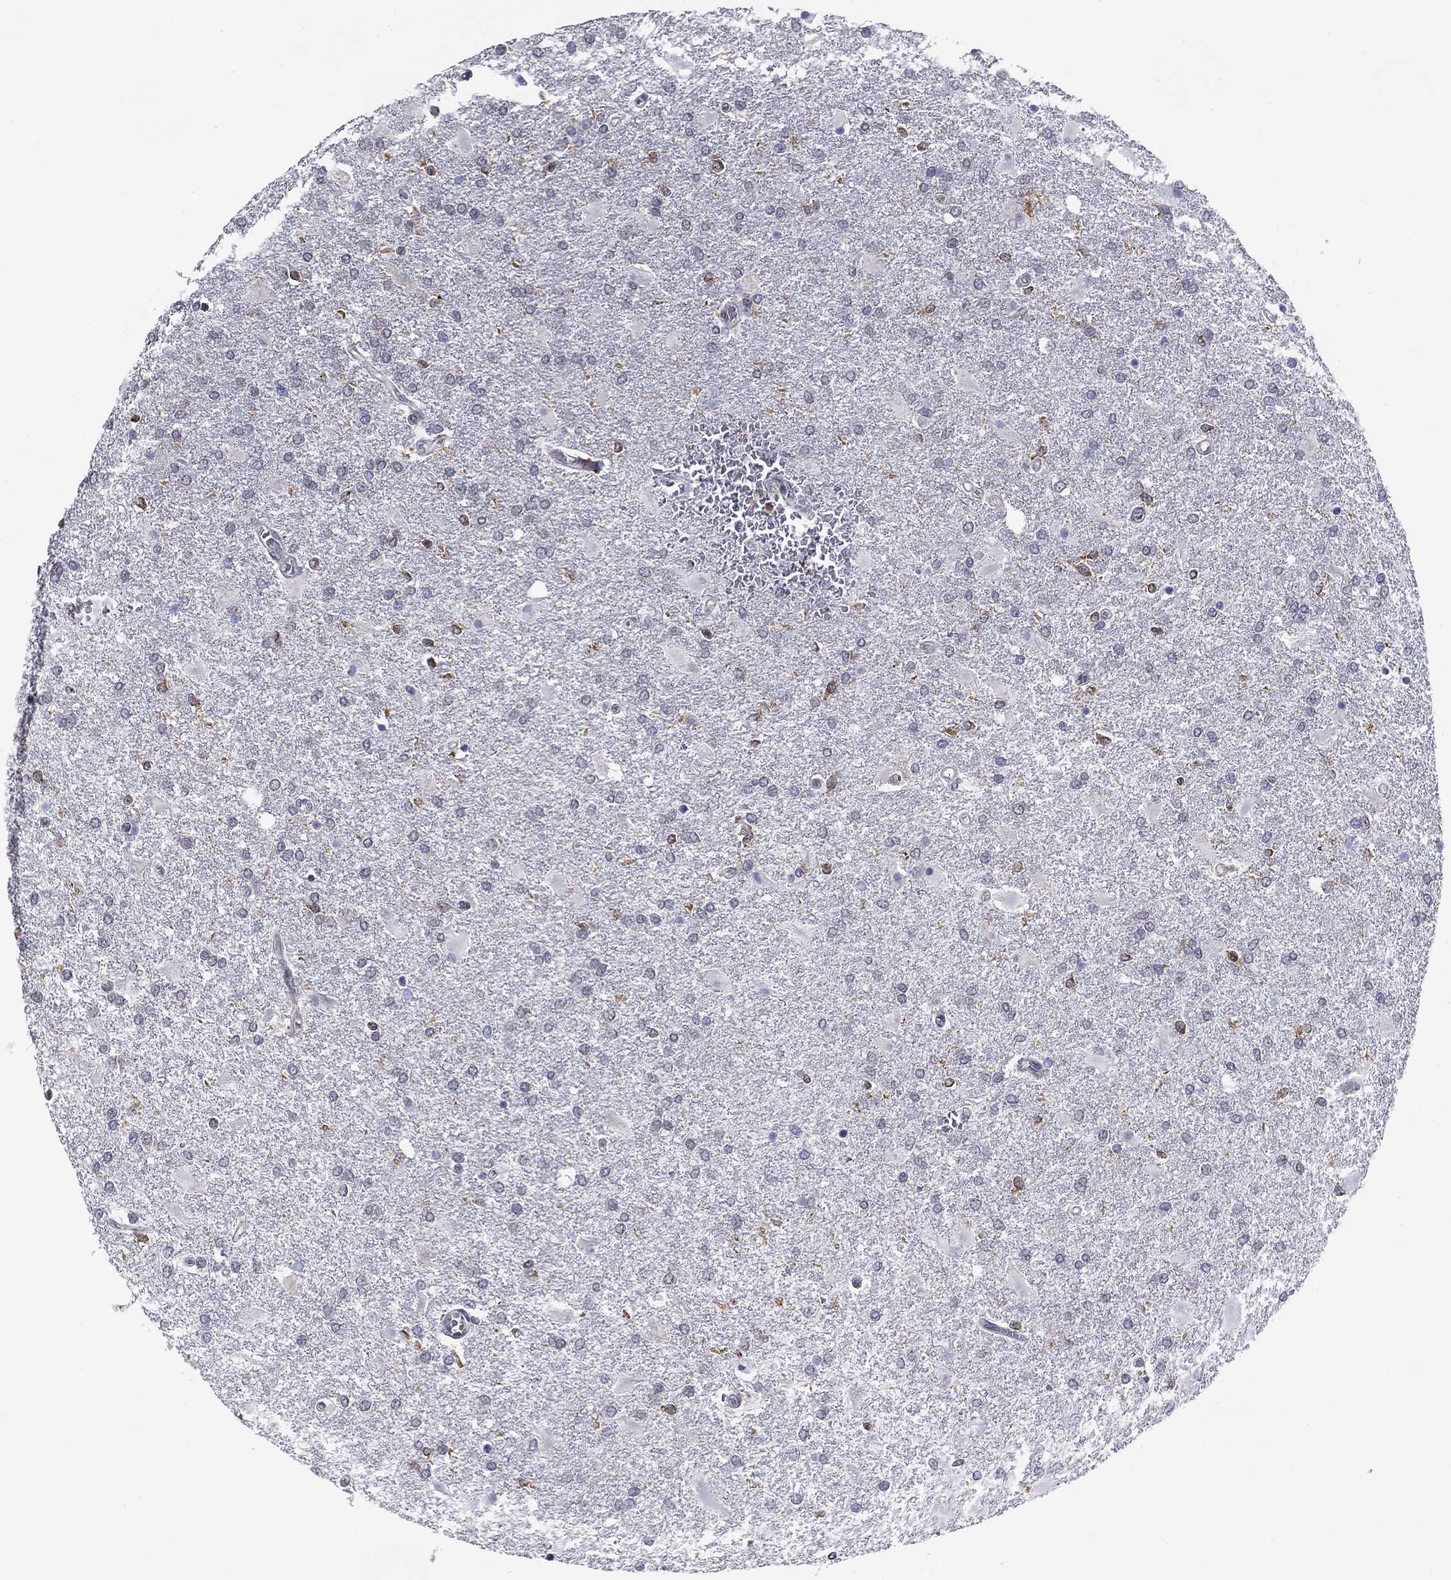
{"staining": {"intensity": "negative", "quantity": "none", "location": "none"}, "tissue": "glioma", "cell_type": "Tumor cells", "image_type": "cancer", "snomed": [{"axis": "morphology", "description": "Glioma, malignant, High grade"}, {"axis": "topography", "description": "Cerebral cortex"}], "caption": "High magnification brightfield microscopy of glioma stained with DAB (brown) and counterstained with hematoxylin (blue): tumor cells show no significant expression.", "gene": "PLCB2", "patient": {"sex": "male", "age": 79}}